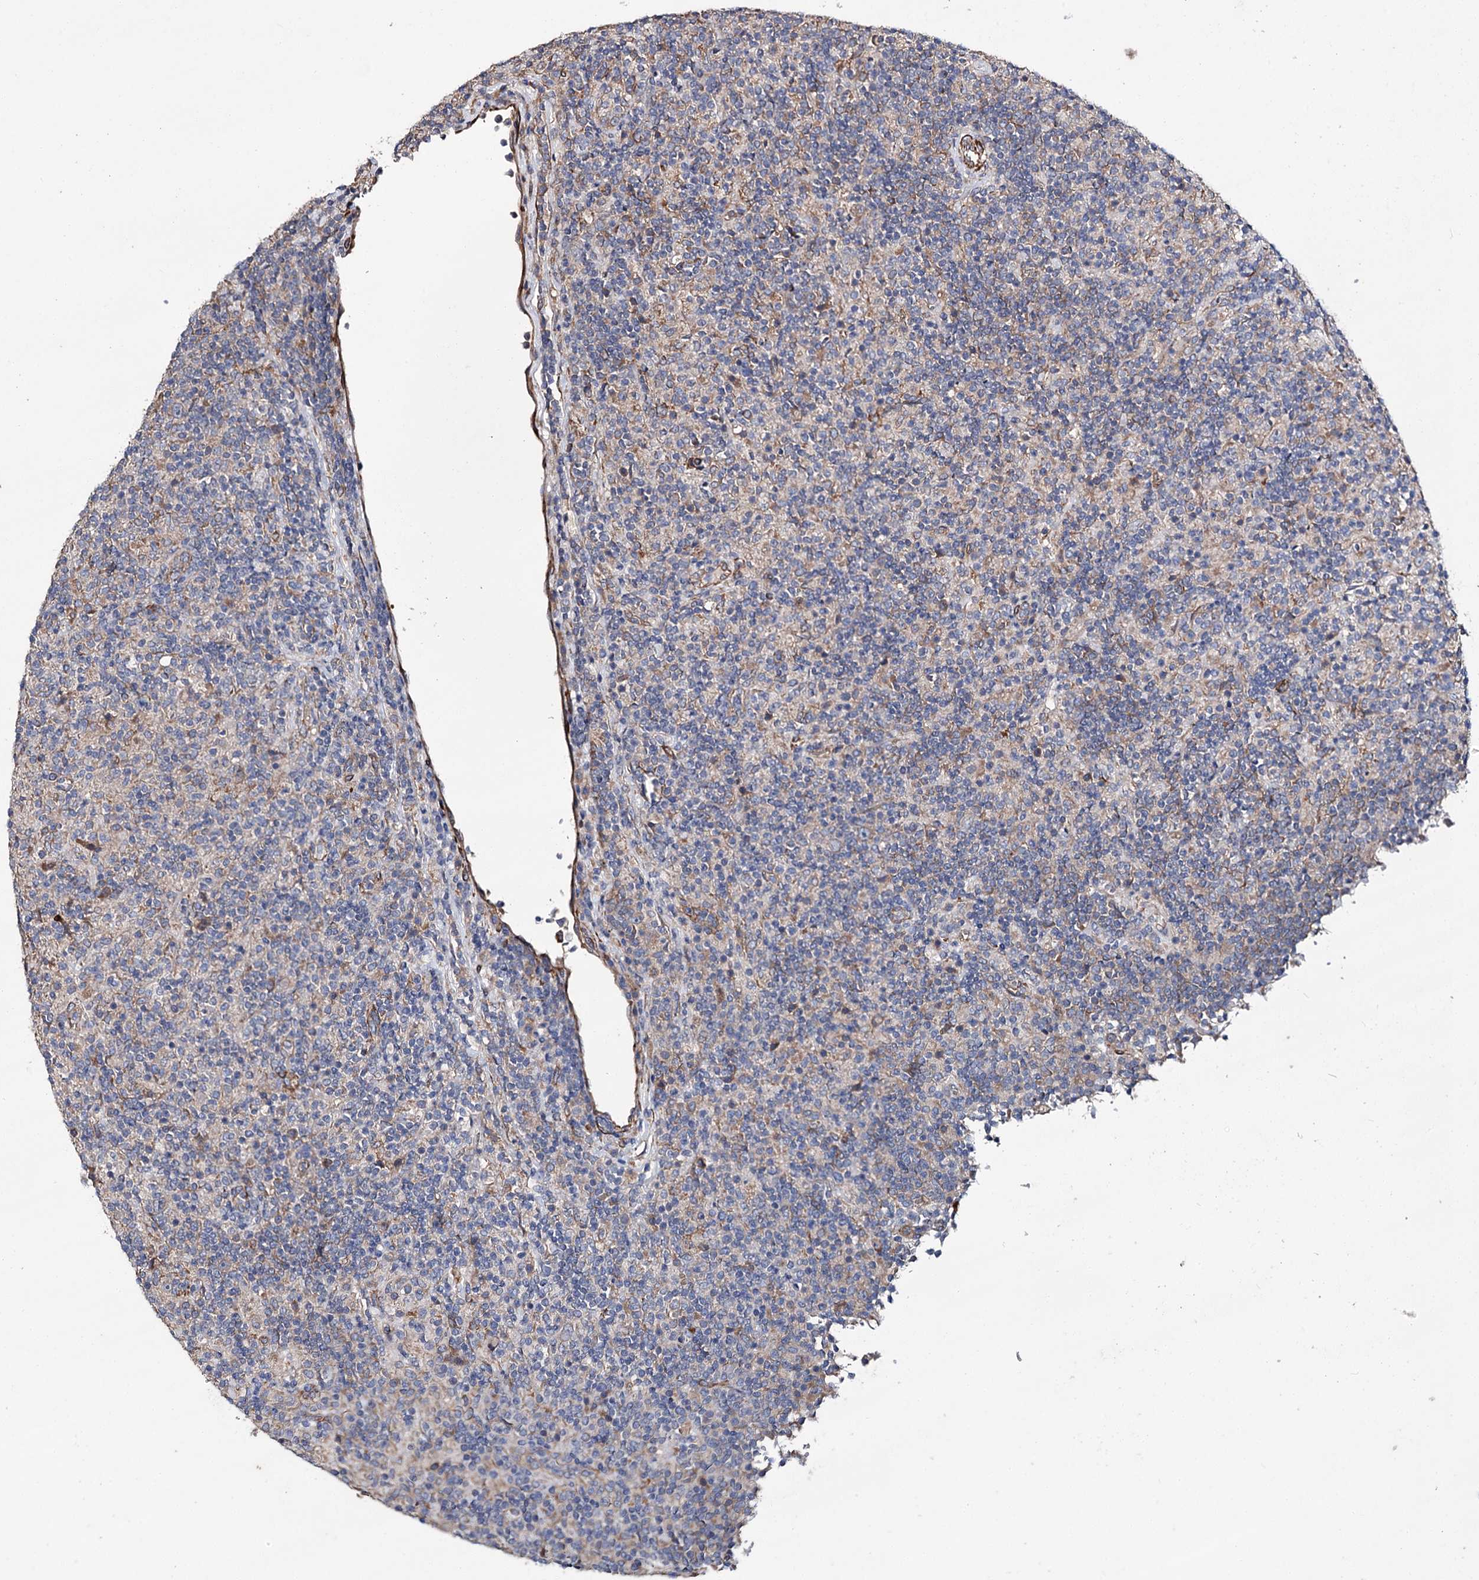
{"staining": {"intensity": "weak", "quantity": "<25%", "location": "cytoplasmic/membranous"}, "tissue": "lymphoma", "cell_type": "Tumor cells", "image_type": "cancer", "snomed": [{"axis": "morphology", "description": "Hodgkin's disease, NOS"}, {"axis": "topography", "description": "Lymph node"}], "caption": "The micrograph demonstrates no significant expression in tumor cells of Hodgkin's disease. (DAB (3,3'-diaminobenzidine) IHC, high magnification).", "gene": "SPATS2", "patient": {"sex": "male", "age": 70}}